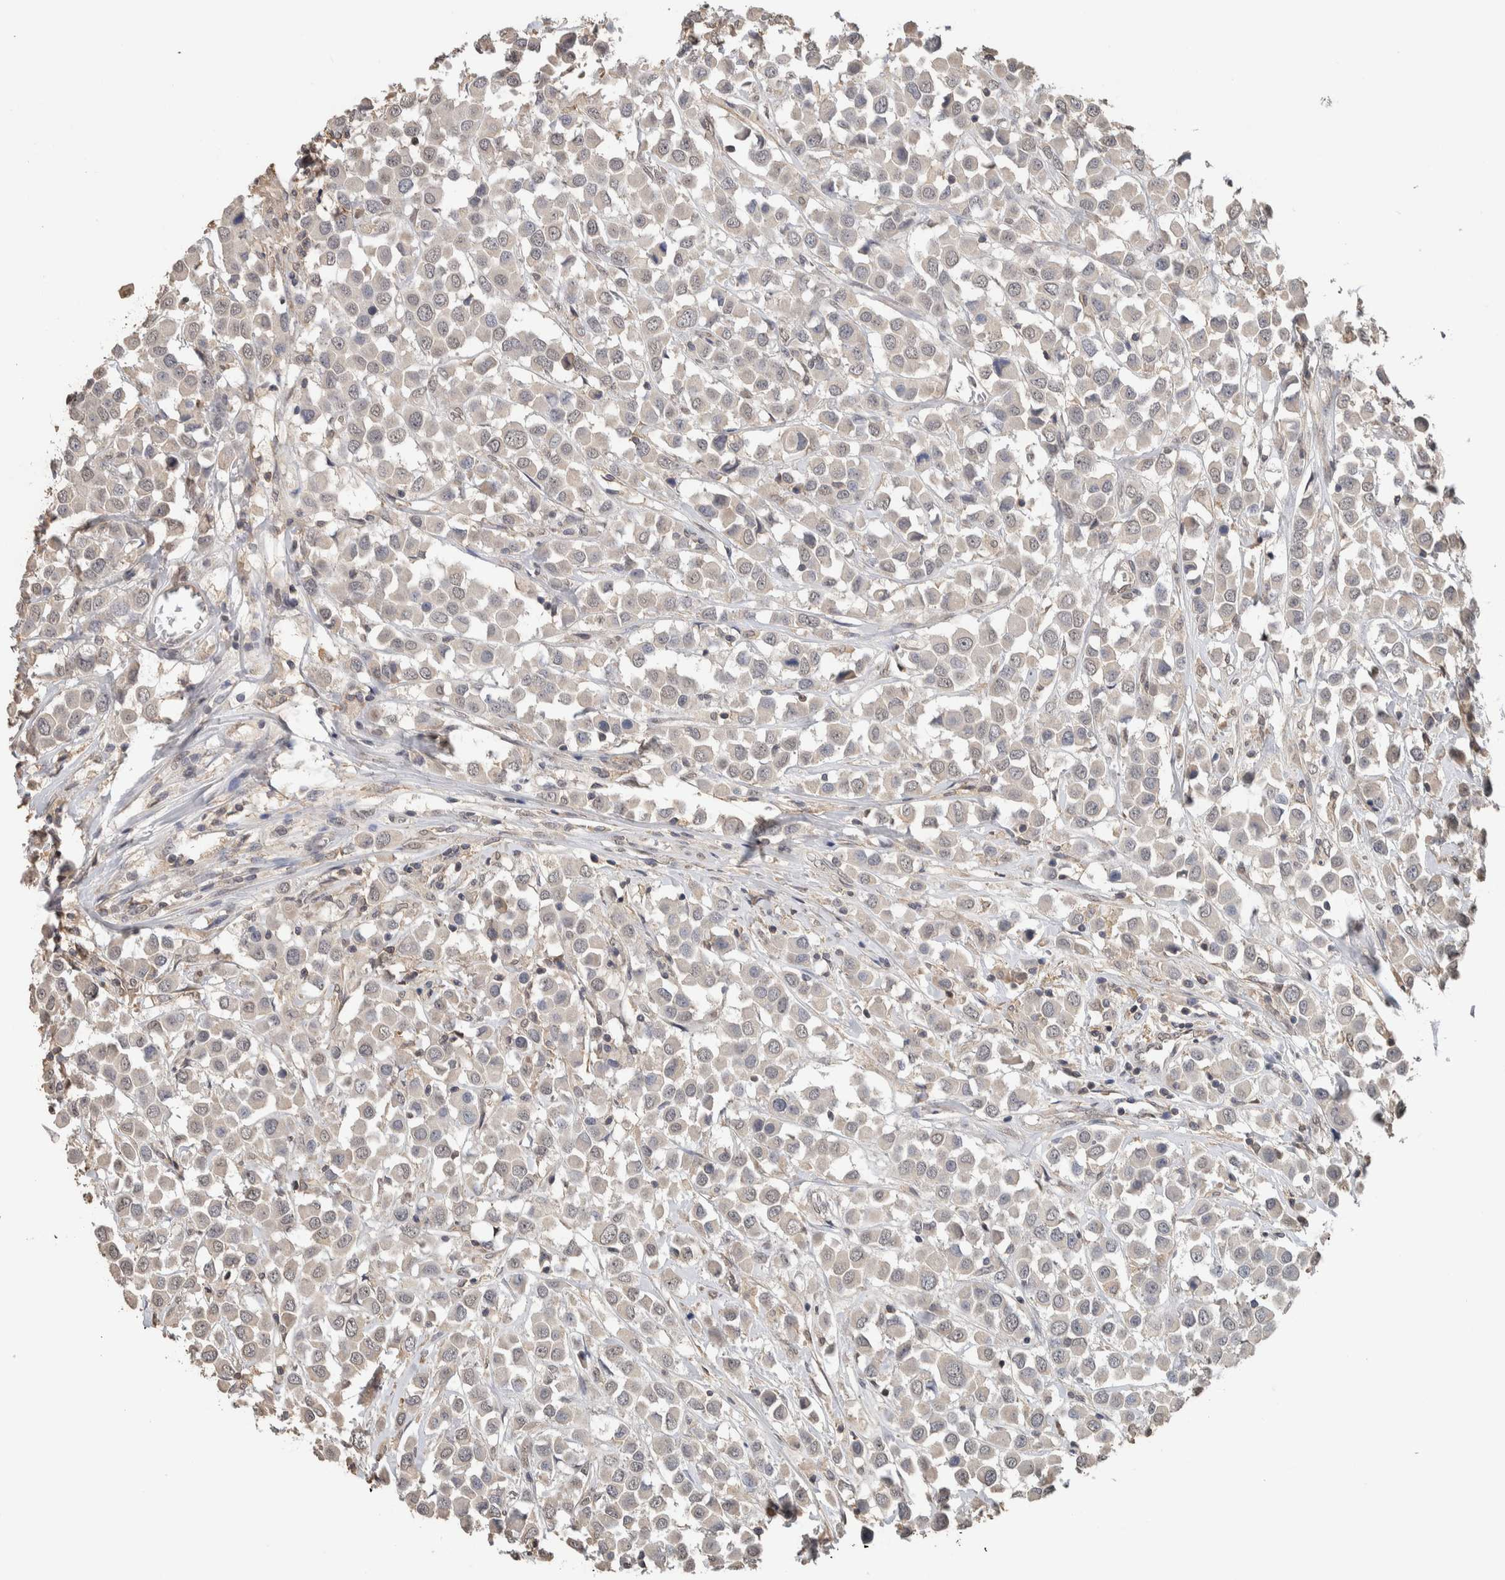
{"staining": {"intensity": "negative", "quantity": "none", "location": "none"}, "tissue": "breast cancer", "cell_type": "Tumor cells", "image_type": "cancer", "snomed": [{"axis": "morphology", "description": "Duct carcinoma"}, {"axis": "topography", "description": "Breast"}], "caption": "IHC of human breast cancer reveals no staining in tumor cells.", "gene": "CYSRT1", "patient": {"sex": "female", "age": 61}}